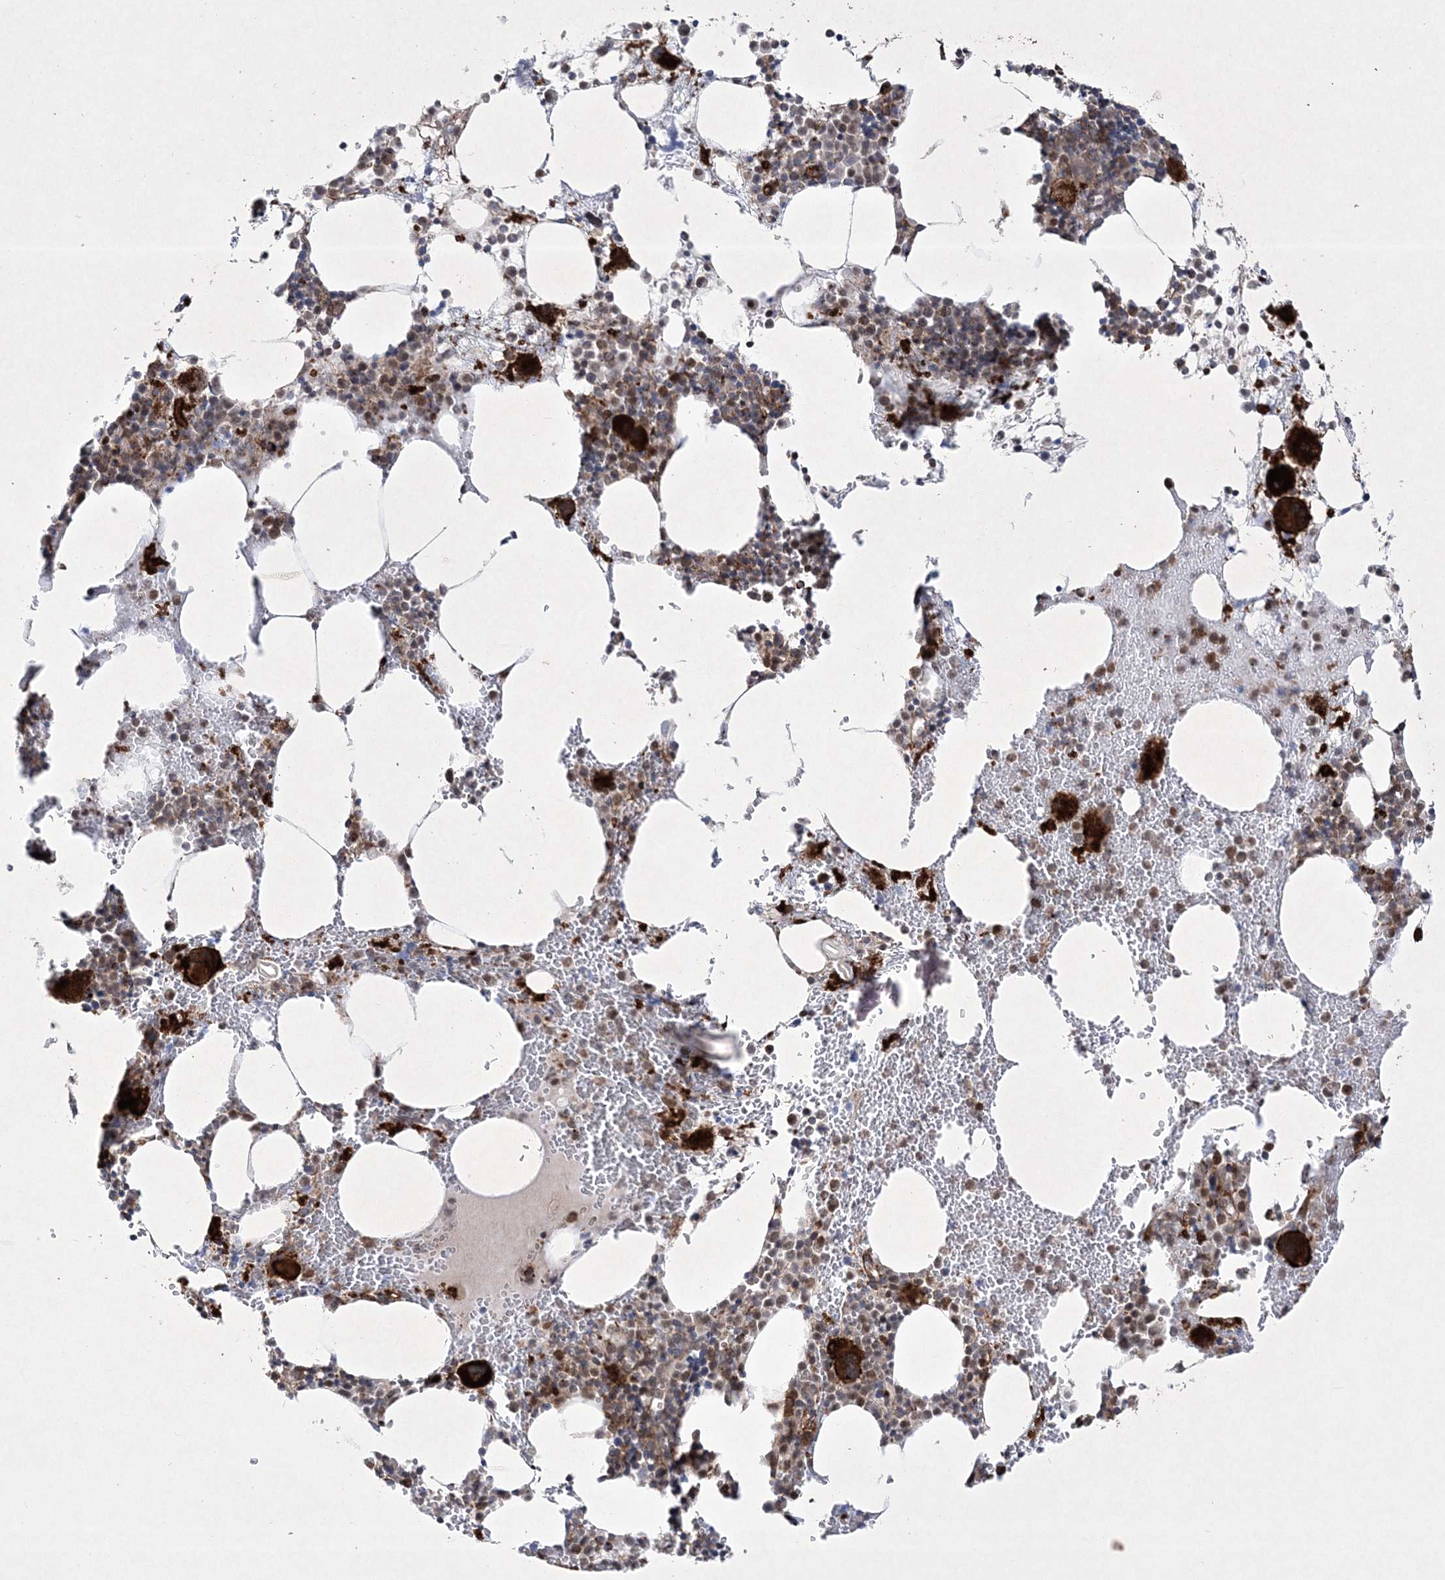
{"staining": {"intensity": "strong", "quantity": "25%-75%", "location": "cytoplasmic/membranous"}, "tissue": "bone marrow", "cell_type": "Hematopoietic cells", "image_type": "normal", "snomed": [{"axis": "morphology", "description": "Normal tissue, NOS"}, {"axis": "topography", "description": "Bone marrow"}], "caption": "The image demonstrates a brown stain indicating the presence of a protein in the cytoplasmic/membranous of hematopoietic cells in bone marrow.", "gene": "RICTOR", "patient": {"sex": "female", "age": 52}}